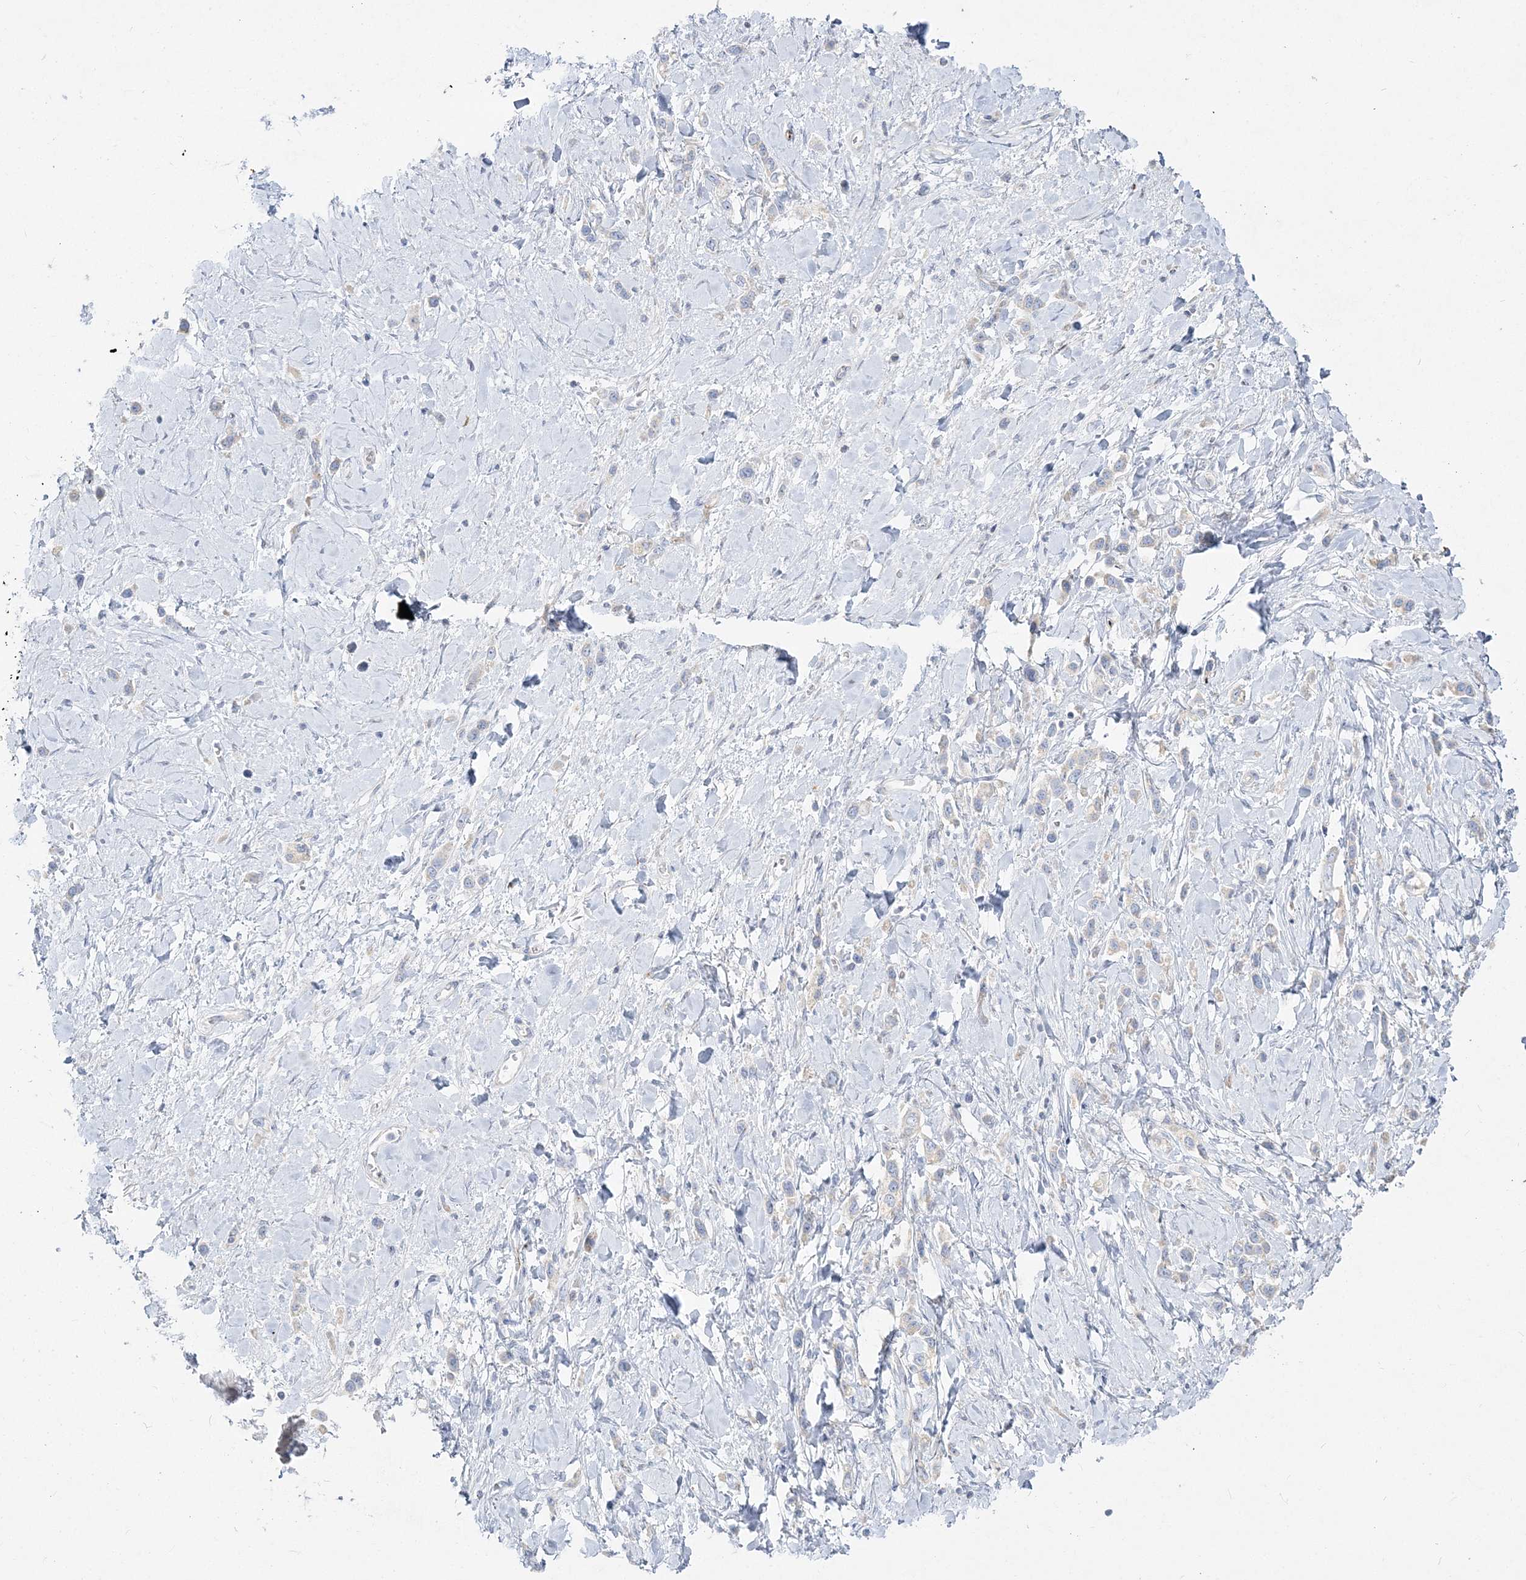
{"staining": {"intensity": "negative", "quantity": "none", "location": "none"}, "tissue": "stomach cancer", "cell_type": "Tumor cells", "image_type": "cancer", "snomed": [{"axis": "morphology", "description": "Normal tissue, NOS"}, {"axis": "morphology", "description": "Adenocarcinoma, NOS"}, {"axis": "topography", "description": "Stomach, upper"}, {"axis": "topography", "description": "Stomach"}], "caption": "Human stomach adenocarcinoma stained for a protein using immunohistochemistry (IHC) shows no expression in tumor cells.", "gene": "GPAT2", "patient": {"sex": "female", "age": 65}}